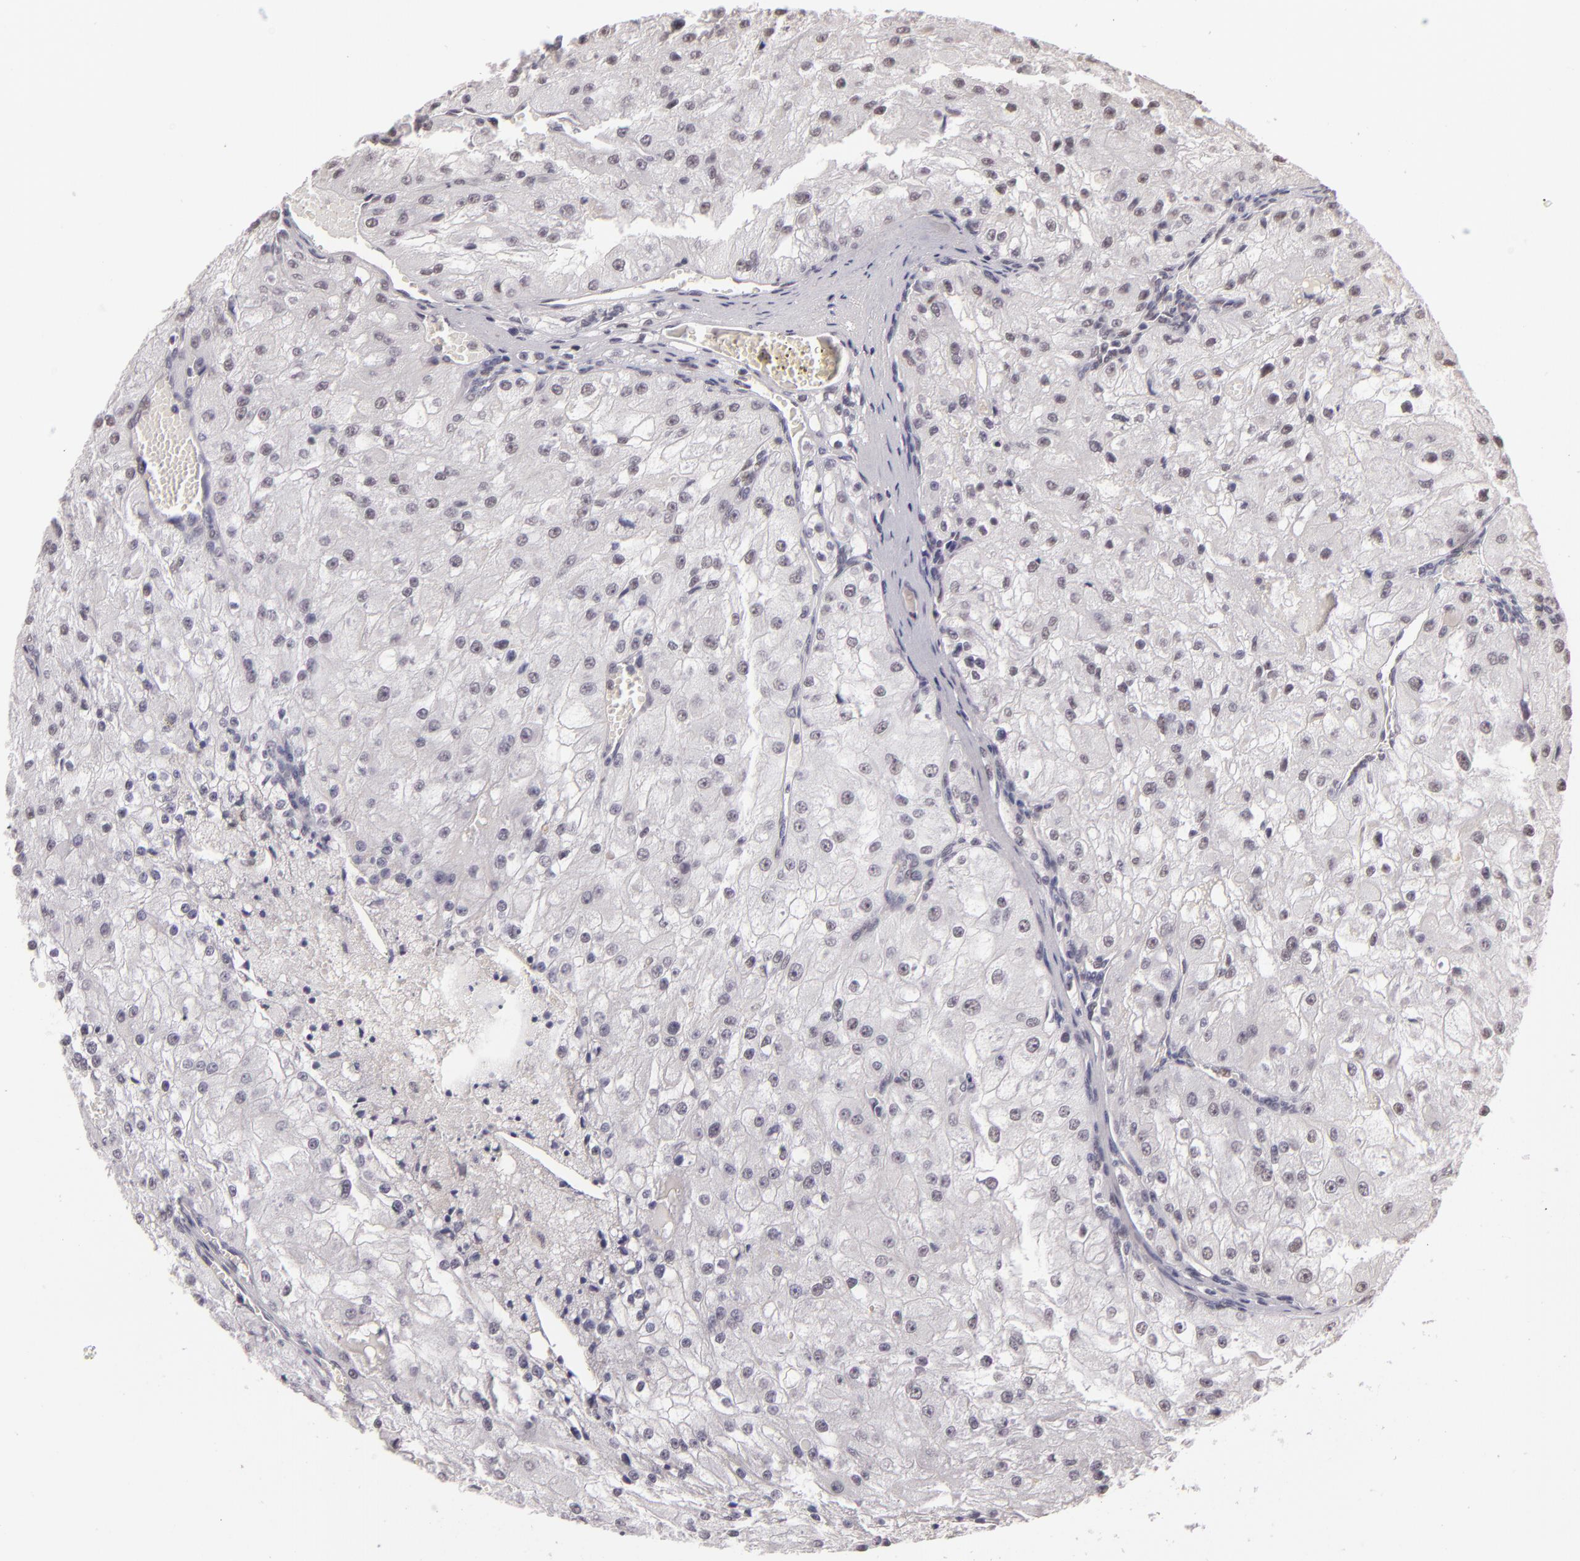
{"staining": {"intensity": "negative", "quantity": "none", "location": "none"}, "tissue": "renal cancer", "cell_type": "Tumor cells", "image_type": "cancer", "snomed": [{"axis": "morphology", "description": "Adenocarcinoma, NOS"}, {"axis": "topography", "description": "Kidney"}], "caption": "Tumor cells show no significant protein positivity in renal adenocarcinoma.", "gene": "INTS6", "patient": {"sex": "female", "age": 74}}